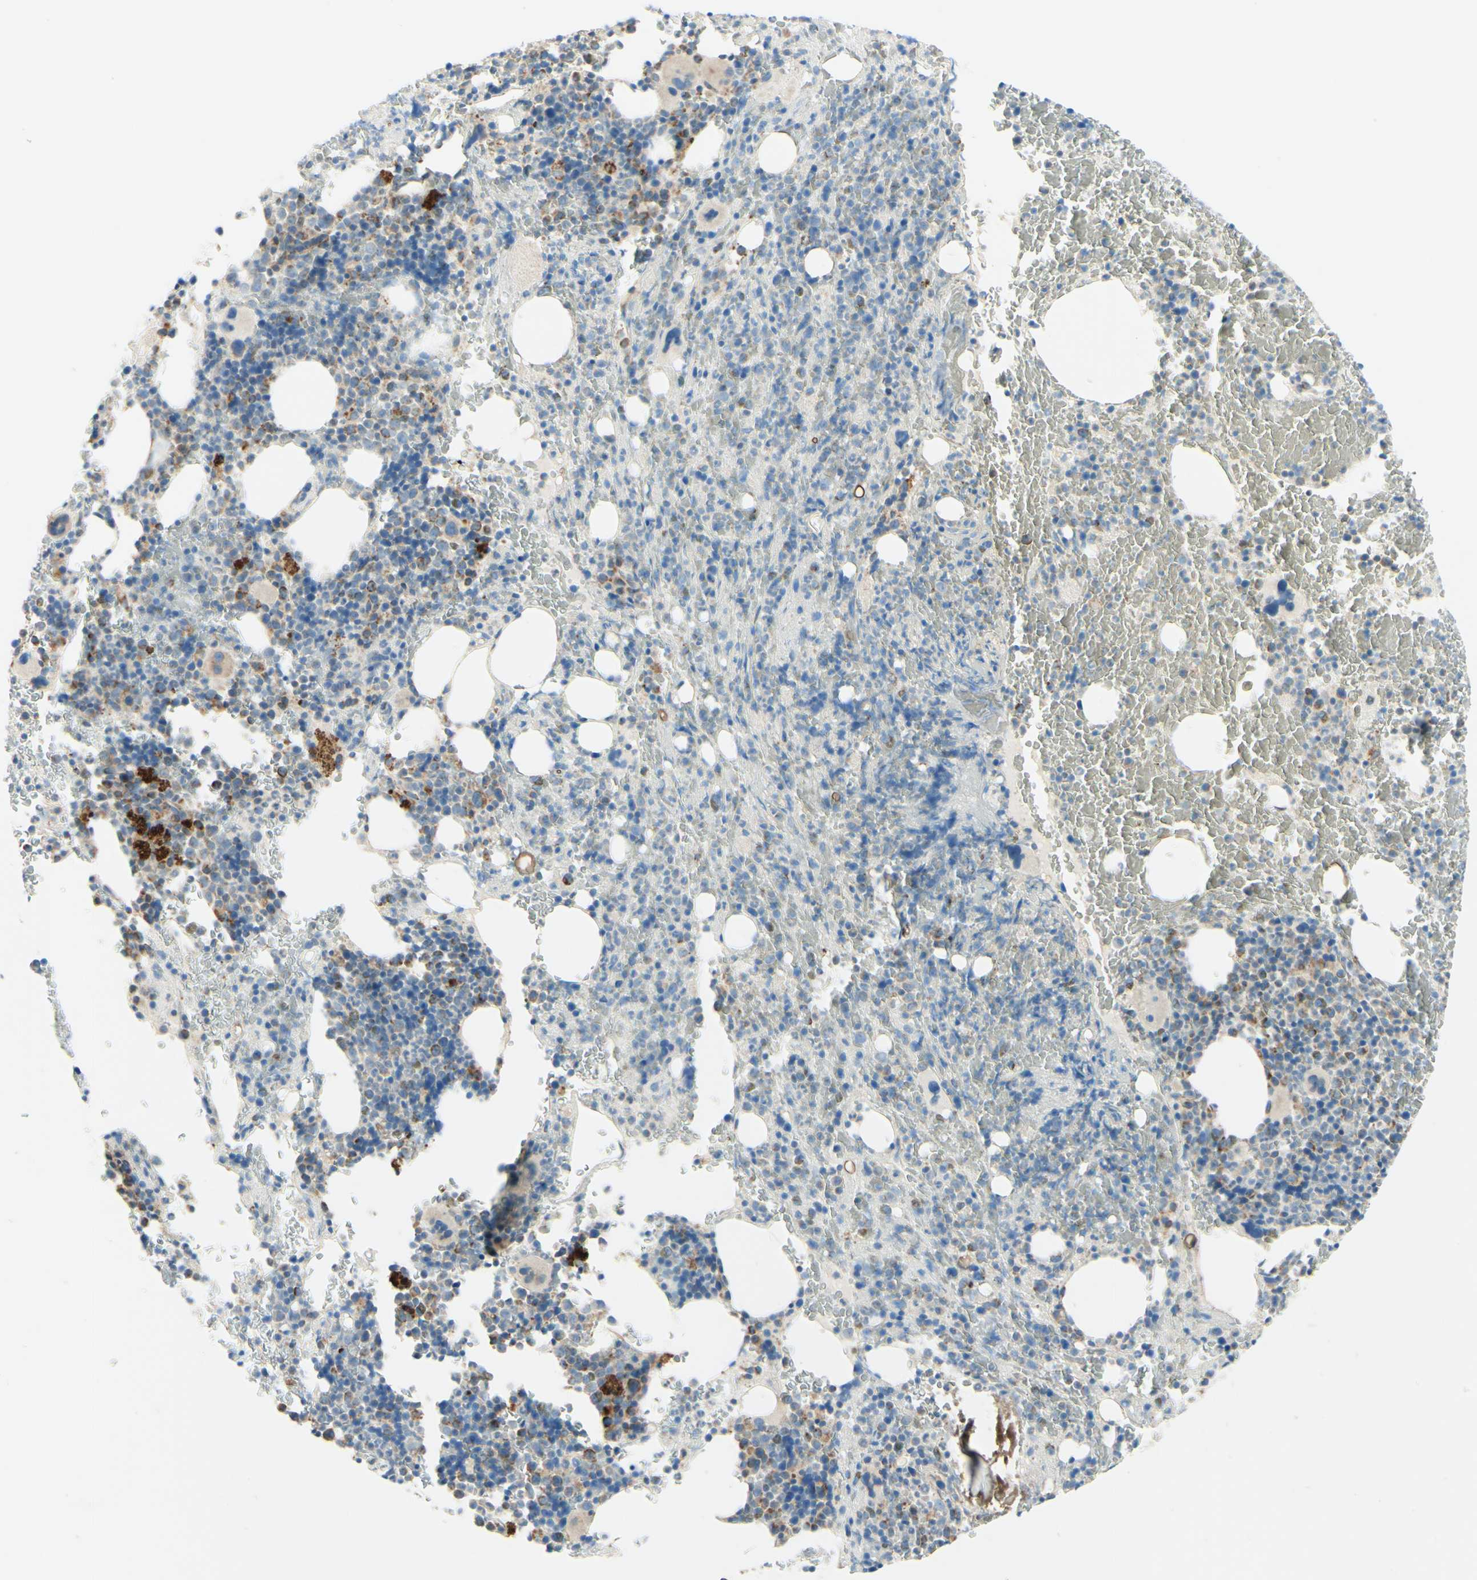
{"staining": {"intensity": "moderate", "quantity": "<25%", "location": "cytoplasmic/membranous"}, "tissue": "bone marrow", "cell_type": "Hematopoietic cells", "image_type": "normal", "snomed": [{"axis": "morphology", "description": "Normal tissue, NOS"}, {"axis": "morphology", "description": "Inflammation, NOS"}, {"axis": "topography", "description": "Bone marrow"}], "caption": "IHC histopathology image of normal bone marrow: human bone marrow stained using IHC shows low levels of moderate protein expression localized specifically in the cytoplasmic/membranous of hematopoietic cells, appearing as a cytoplasmic/membranous brown color.", "gene": "ARMC10", "patient": {"sex": "male", "age": 72}}